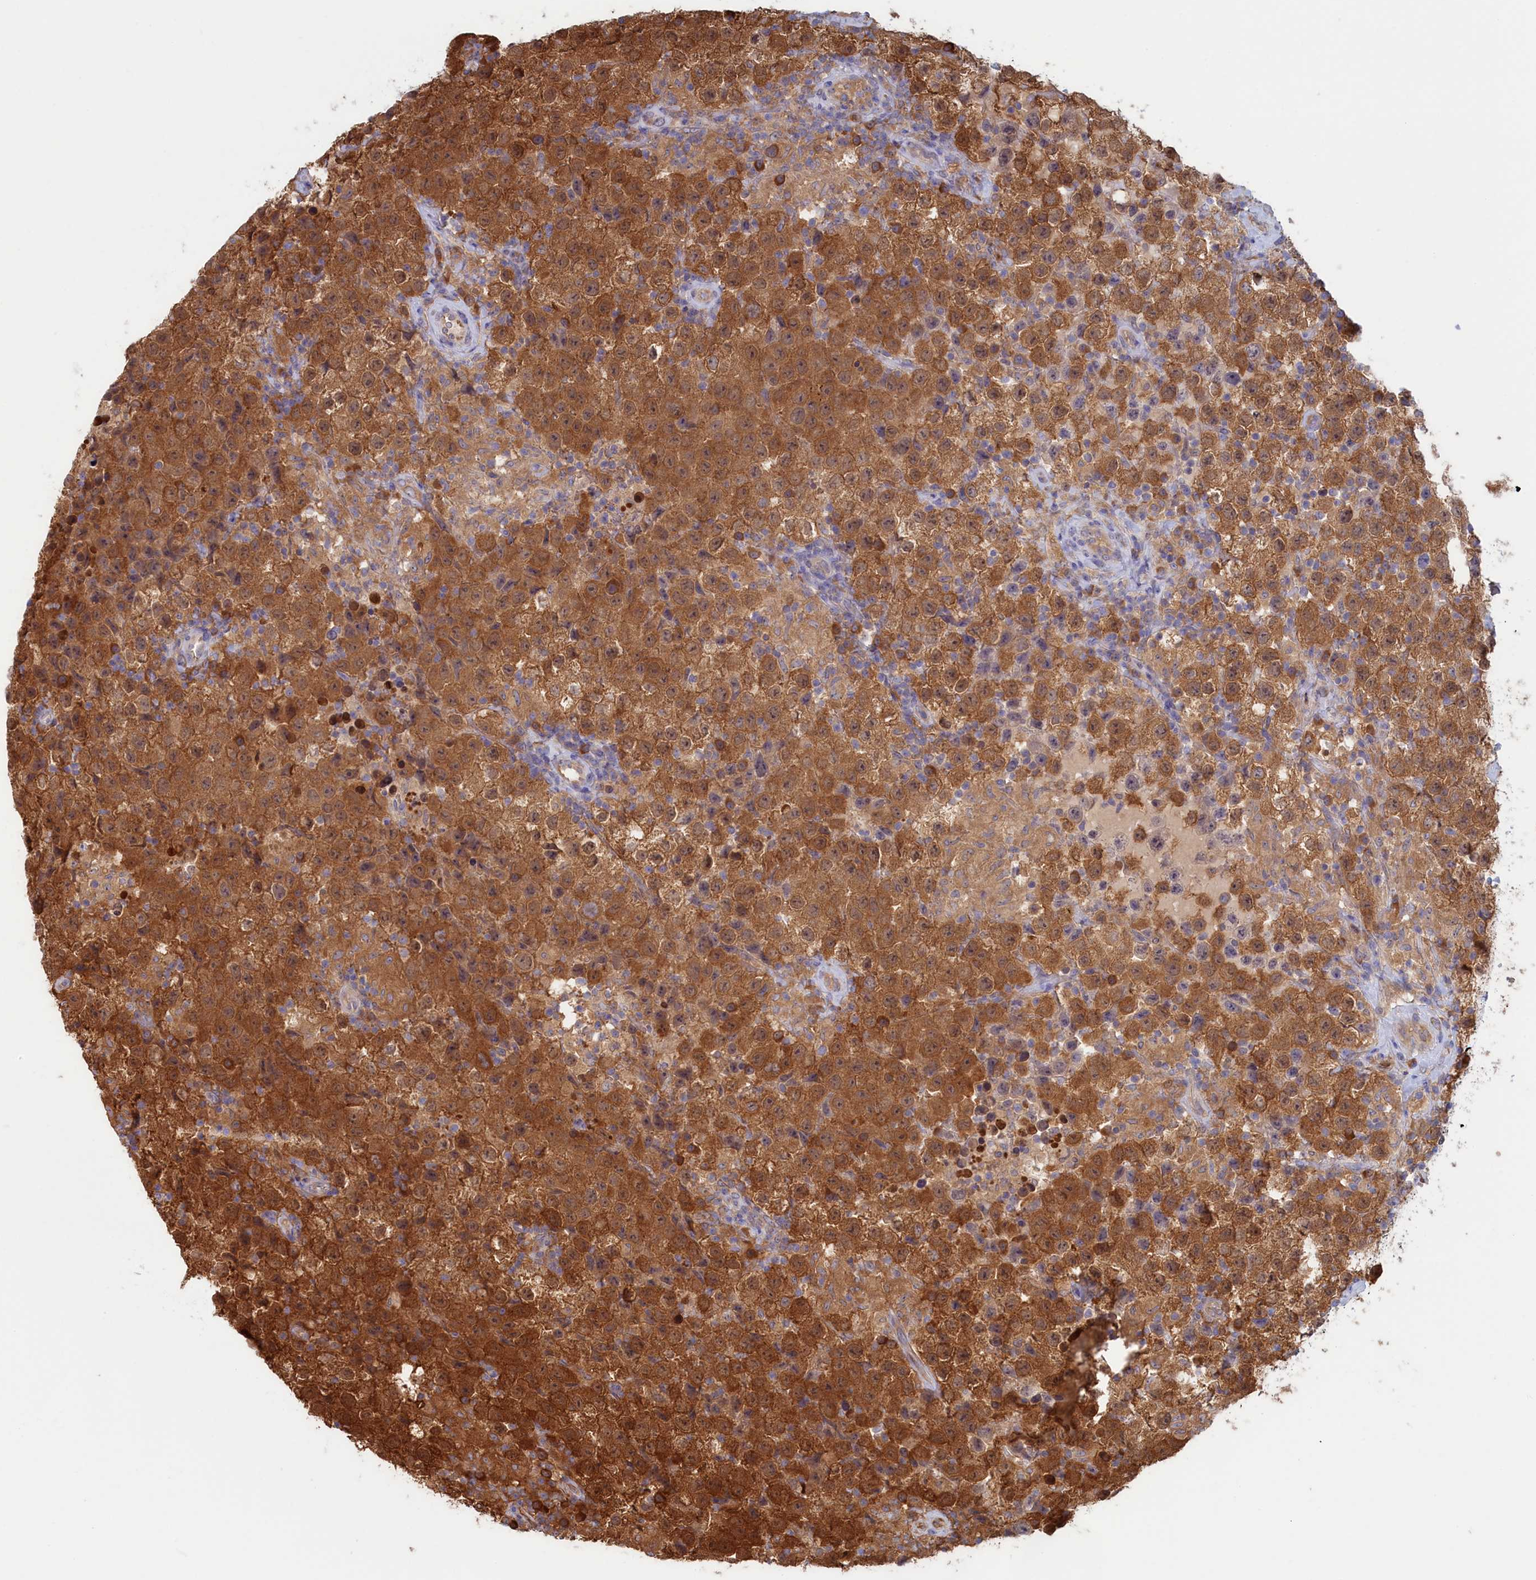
{"staining": {"intensity": "strong", "quantity": ">75%", "location": "cytoplasmic/membranous"}, "tissue": "testis cancer", "cell_type": "Tumor cells", "image_type": "cancer", "snomed": [{"axis": "morphology", "description": "Seminoma, NOS"}, {"axis": "morphology", "description": "Carcinoma, Embryonal, NOS"}, {"axis": "topography", "description": "Testis"}], "caption": "Strong cytoplasmic/membranous protein positivity is seen in approximately >75% of tumor cells in seminoma (testis).", "gene": "SYNDIG1L", "patient": {"sex": "male", "age": 41}}